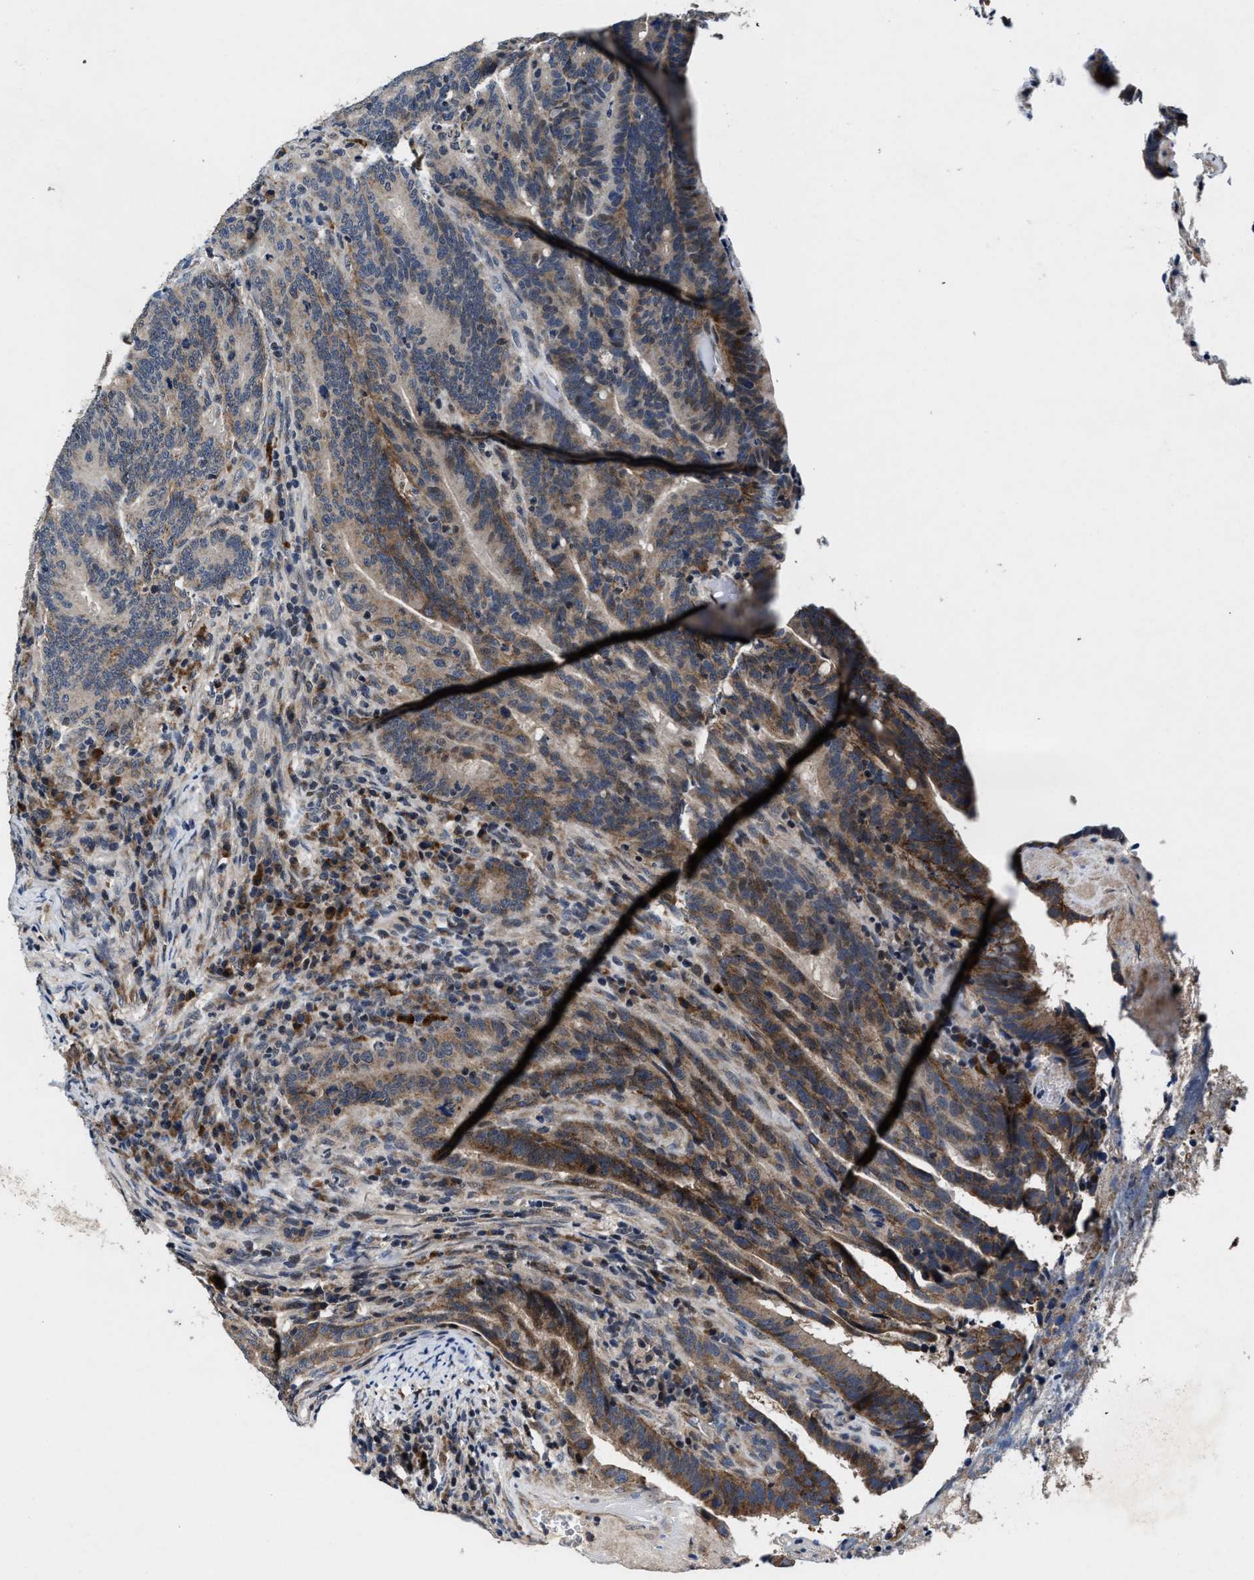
{"staining": {"intensity": "moderate", "quantity": "25%-75%", "location": "cytoplasmic/membranous"}, "tissue": "colorectal cancer", "cell_type": "Tumor cells", "image_type": "cancer", "snomed": [{"axis": "morphology", "description": "Adenocarcinoma, NOS"}, {"axis": "topography", "description": "Colon"}], "caption": "Immunohistochemistry histopathology image of human colorectal cancer stained for a protein (brown), which displays medium levels of moderate cytoplasmic/membranous staining in about 25%-75% of tumor cells.", "gene": "TMEM53", "patient": {"sex": "female", "age": 66}}